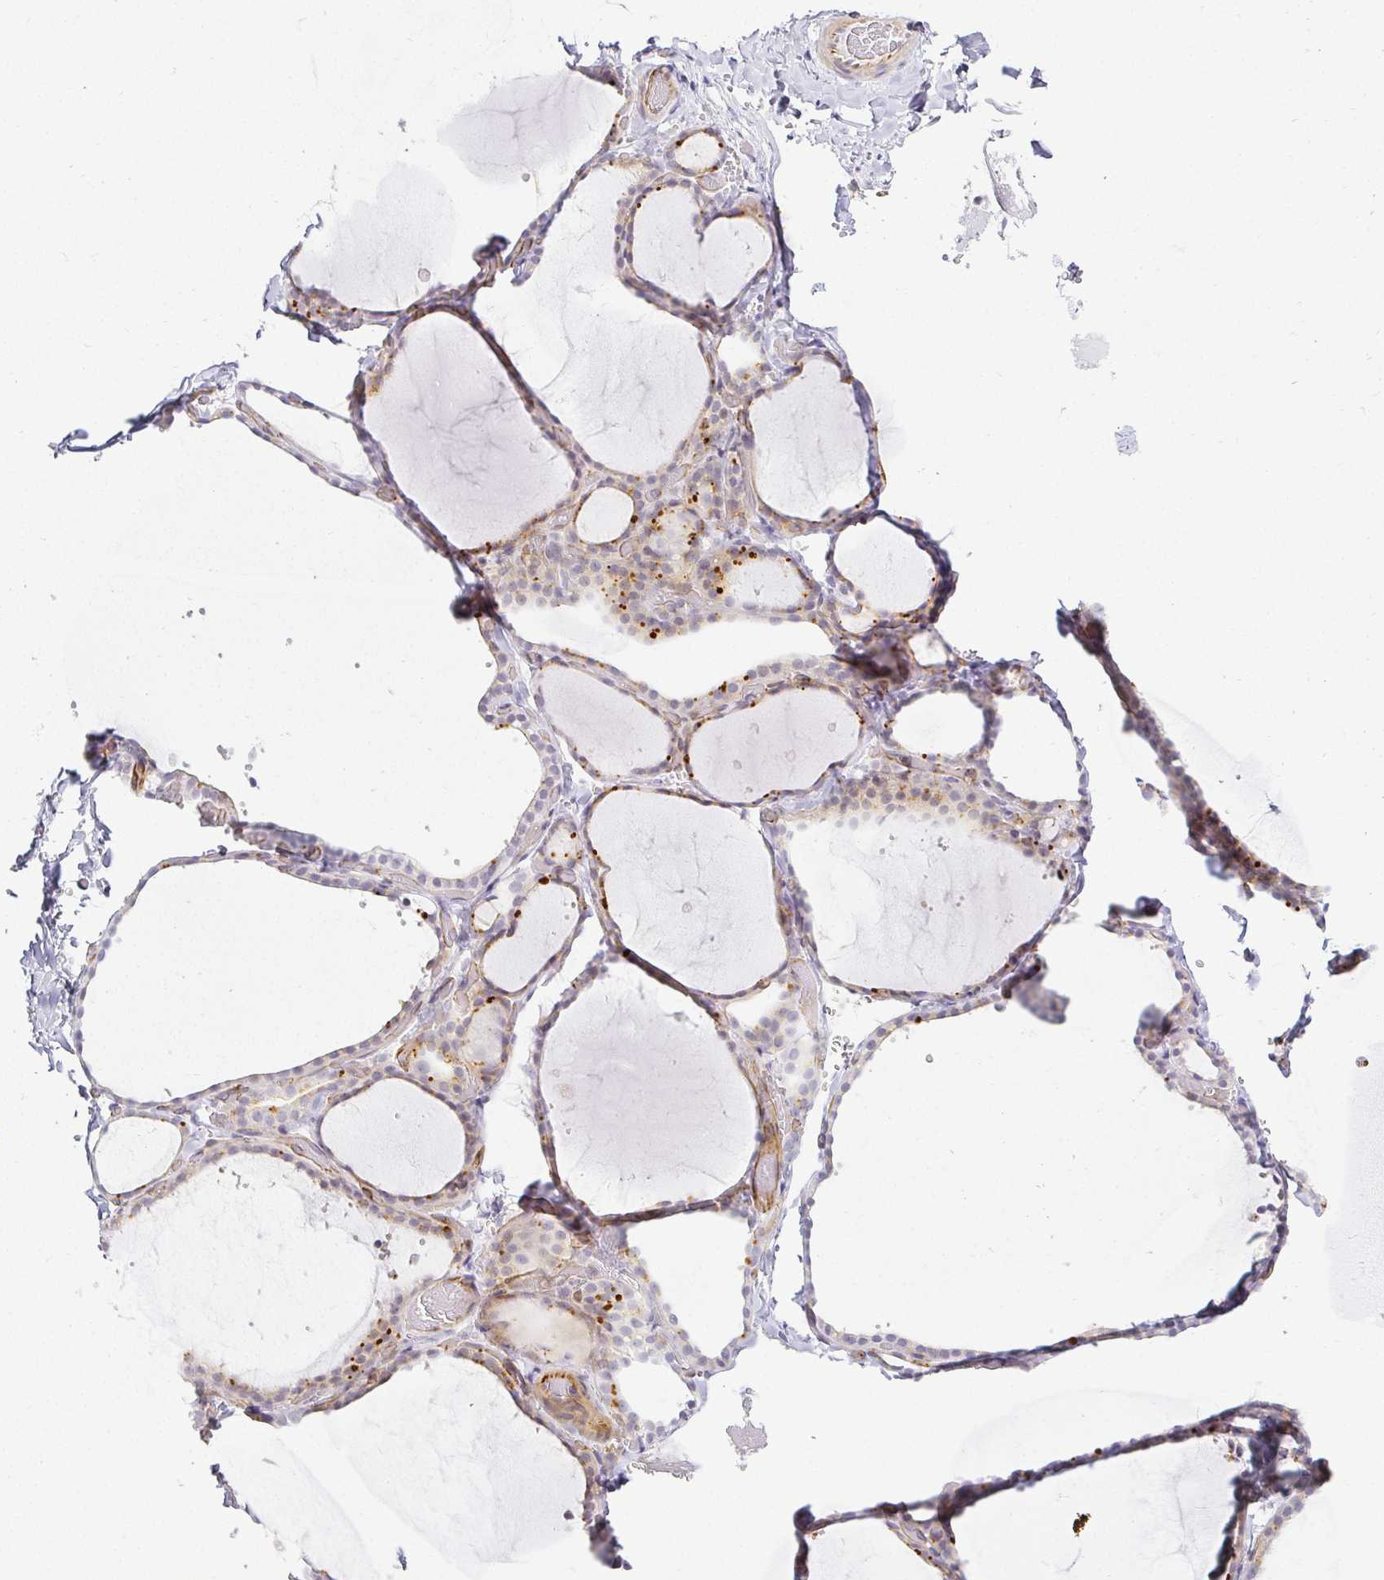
{"staining": {"intensity": "moderate", "quantity": "<25%", "location": "cytoplasmic/membranous"}, "tissue": "thyroid gland", "cell_type": "Glandular cells", "image_type": "normal", "snomed": [{"axis": "morphology", "description": "Normal tissue, NOS"}, {"axis": "topography", "description": "Thyroid gland"}], "caption": "Immunohistochemical staining of benign human thyroid gland reveals low levels of moderate cytoplasmic/membranous expression in about <25% of glandular cells.", "gene": "ACAN", "patient": {"sex": "female", "age": 22}}